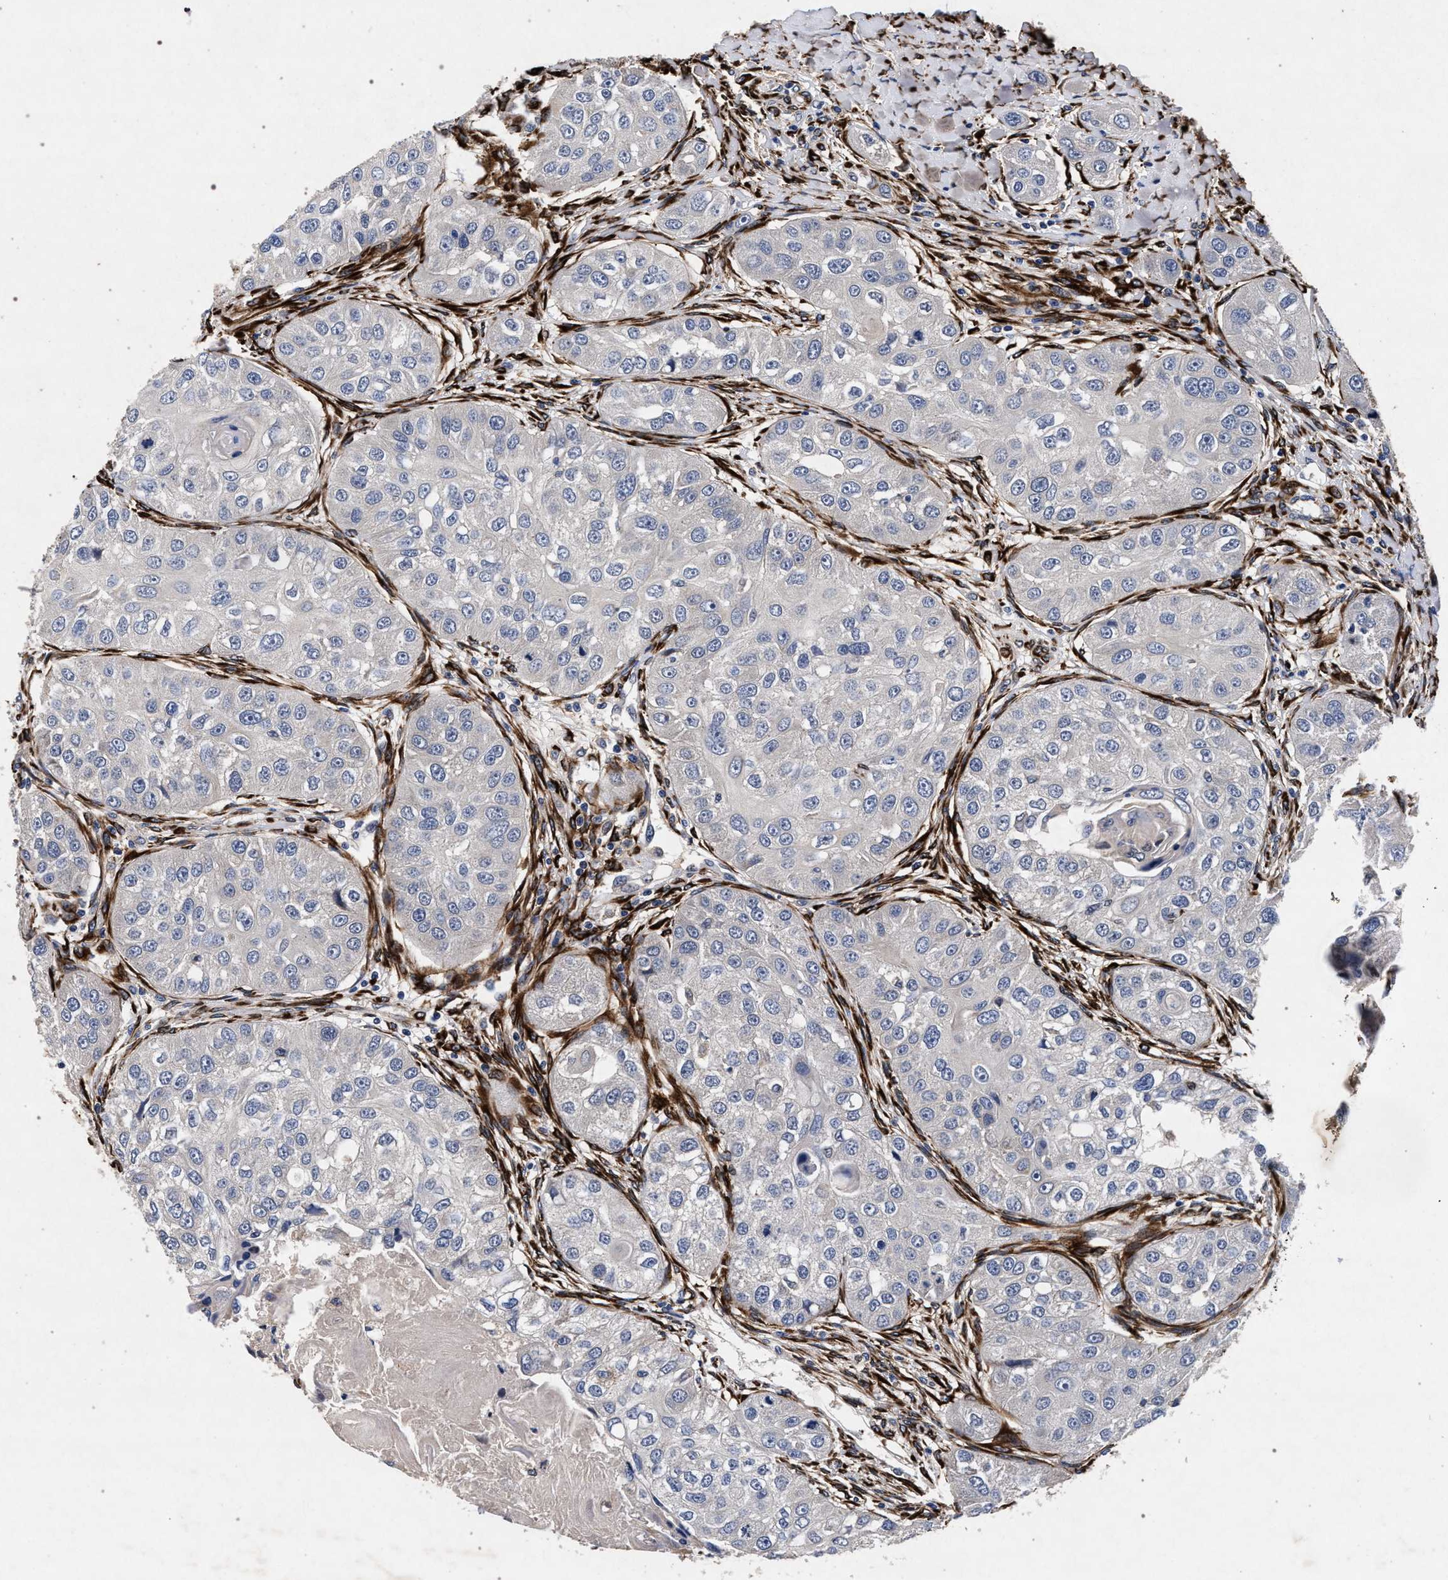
{"staining": {"intensity": "negative", "quantity": "none", "location": "none"}, "tissue": "head and neck cancer", "cell_type": "Tumor cells", "image_type": "cancer", "snomed": [{"axis": "morphology", "description": "Normal tissue, NOS"}, {"axis": "morphology", "description": "Squamous cell carcinoma, NOS"}, {"axis": "topography", "description": "Skeletal muscle"}, {"axis": "topography", "description": "Head-Neck"}], "caption": "This is an IHC photomicrograph of human head and neck cancer. There is no staining in tumor cells.", "gene": "NEK7", "patient": {"sex": "male", "age": 51}}